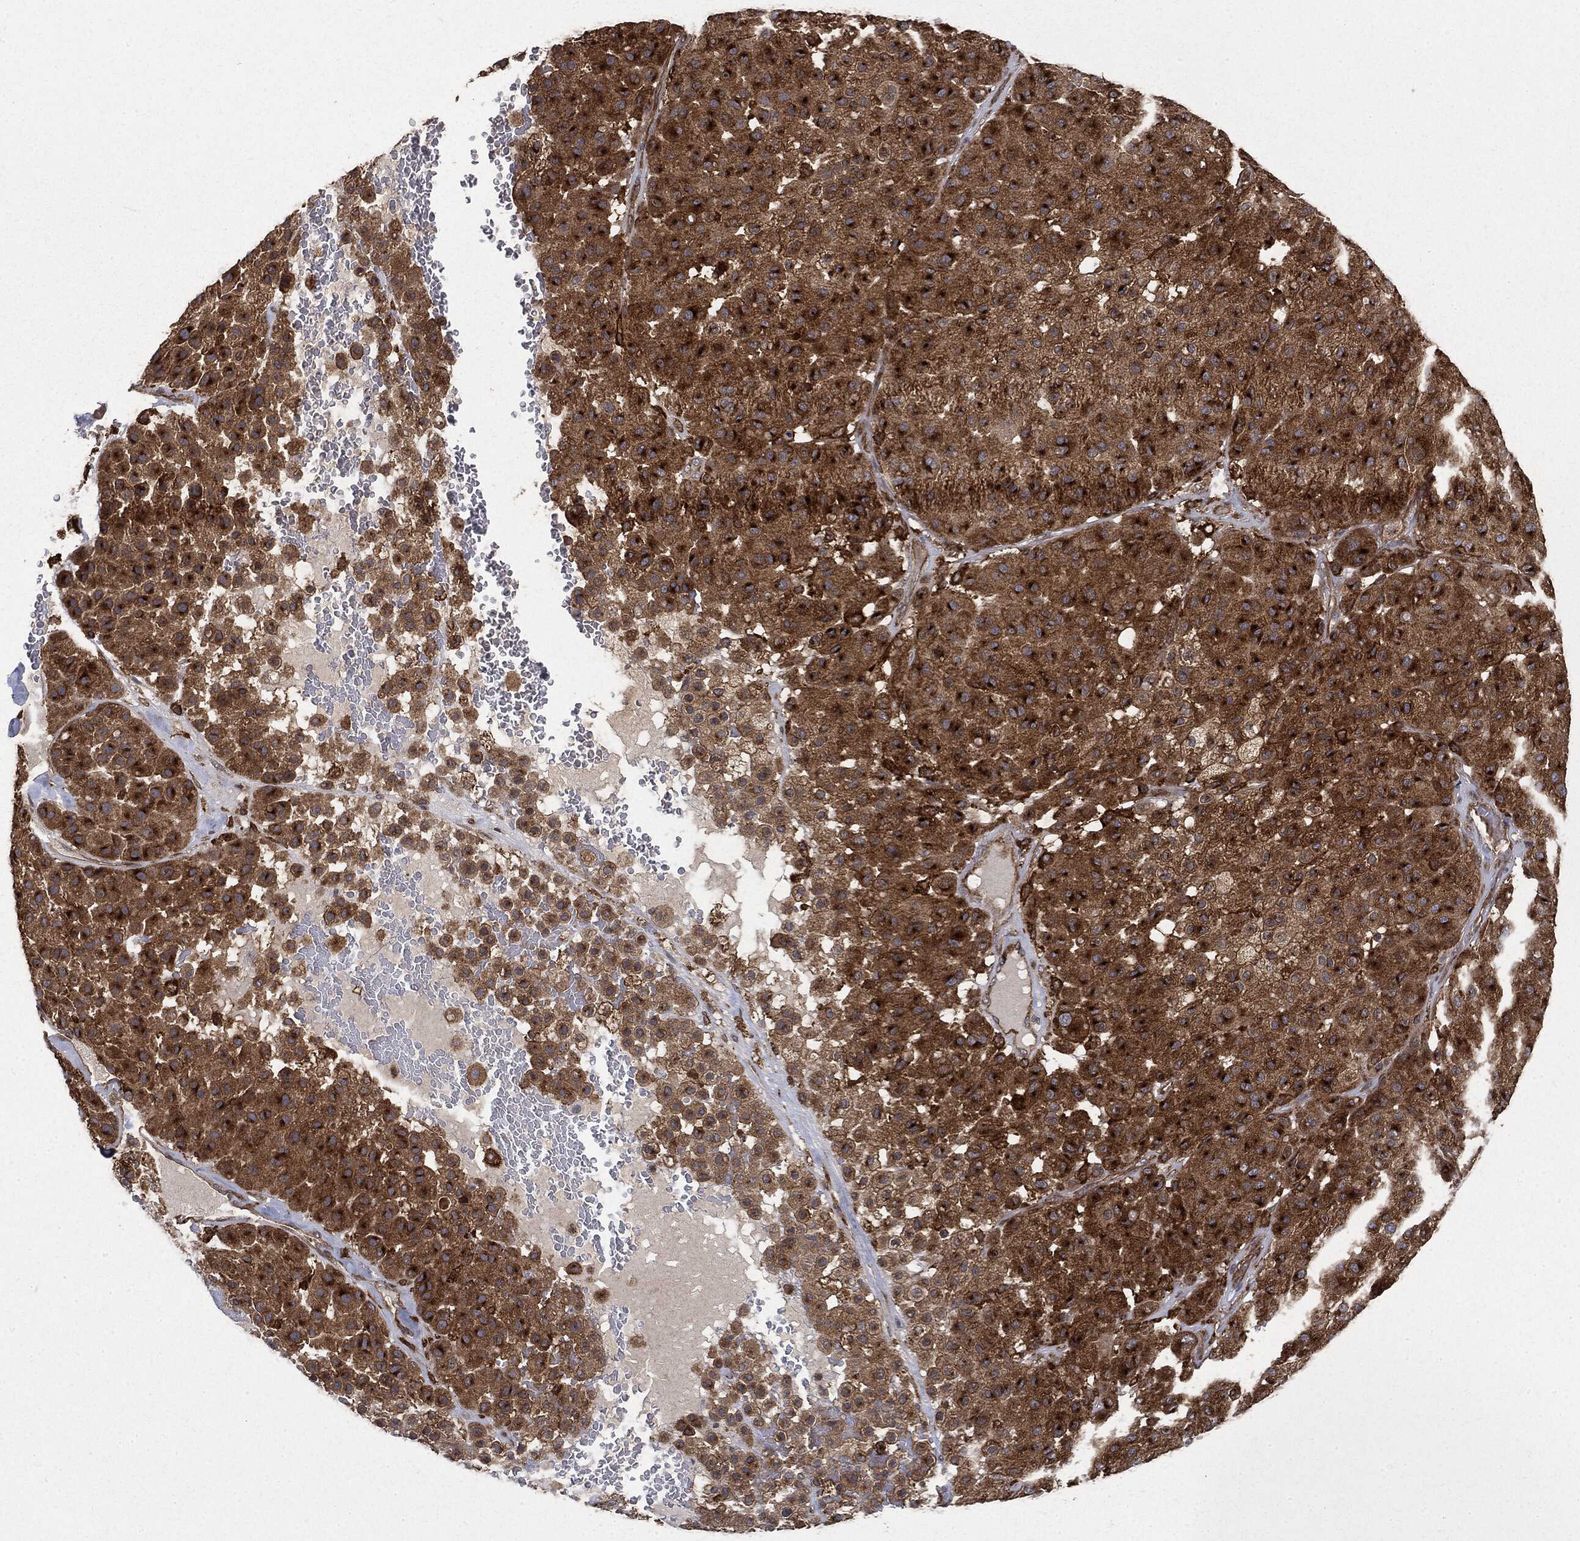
{"staining": {"intensity": "strong", "quantity": ">75%", "location": "cytoplasmic/membranous"}, "tissue": "melanoma", "cell_type": "Tumor cells", "image_type": "cancer", "snomed": [{"axis": "morphology", "description": "Malignant melanoma, Metastatic site"}, {"axis": "topography", "description": "Smooth muscle"}], "caption": "Strong cytoplasmic/membranous positivity for a protein is present in approximately >75% of tumor cells of malignant melanoma (metastatic site) using immunohistochemistry.", "gene": "SNX5", "patient": {"sex": "male", "age": 41}}